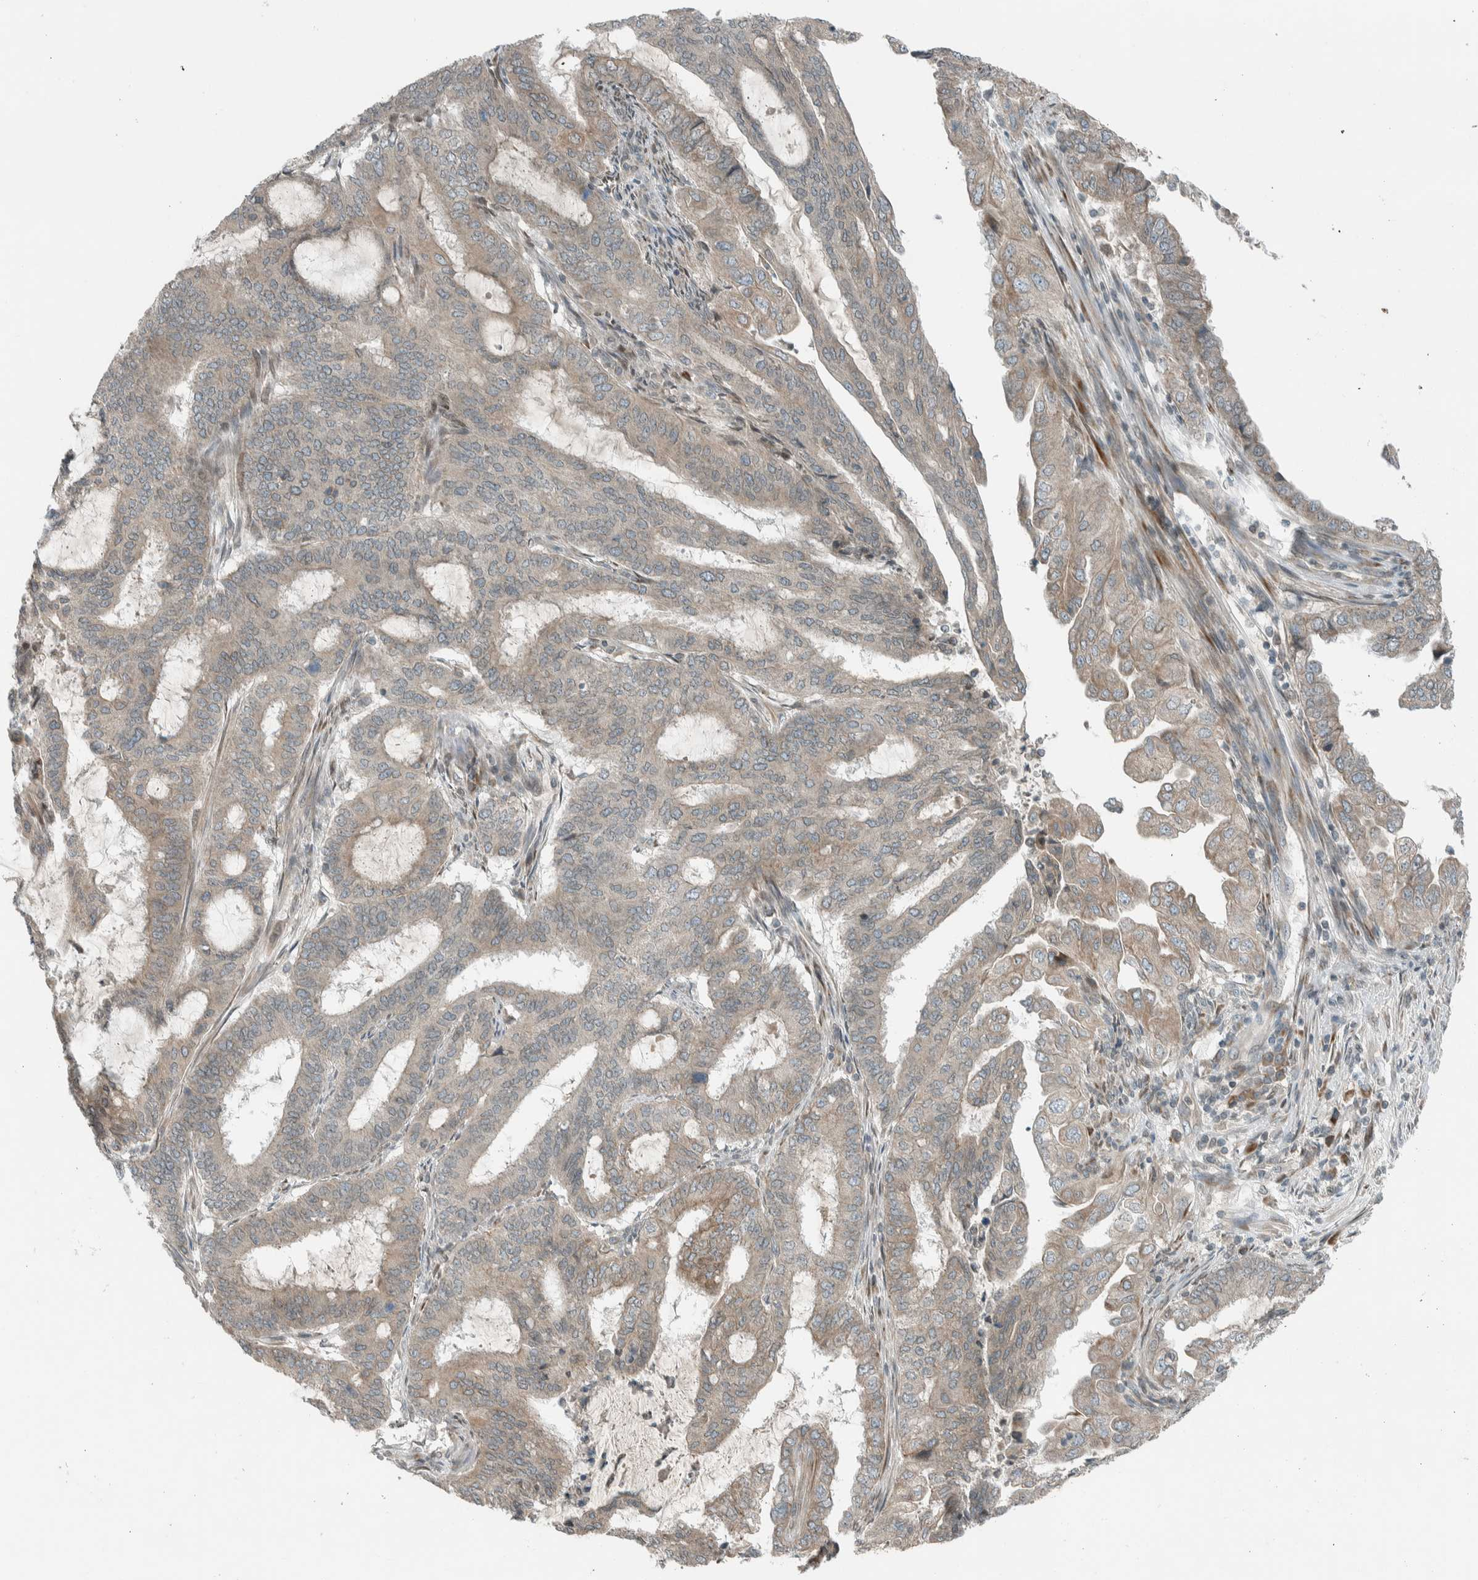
{"staining": {"intensity": "weak", "quantity": "25%-75%", "location": "cytoplasmic/membranous"}, "tissue": "endometrial cancer", "cell_type": "Tumor cells", "image_type": "cancer", "snomed": [{"axis": "morphology", "description": "Adenocarcinoma, NOS"}, {"axis": "topography", "description": "Endometrium"}], "caption": "IHC (DAB) staining of human adenocarcinoma (endometrial) demonstrates weak cytoplasmic/membranous protein staining in about 25%-75% of tumor cells.", "gene": "SEL1L", "patient": {"sex": "female", "age": 51}}